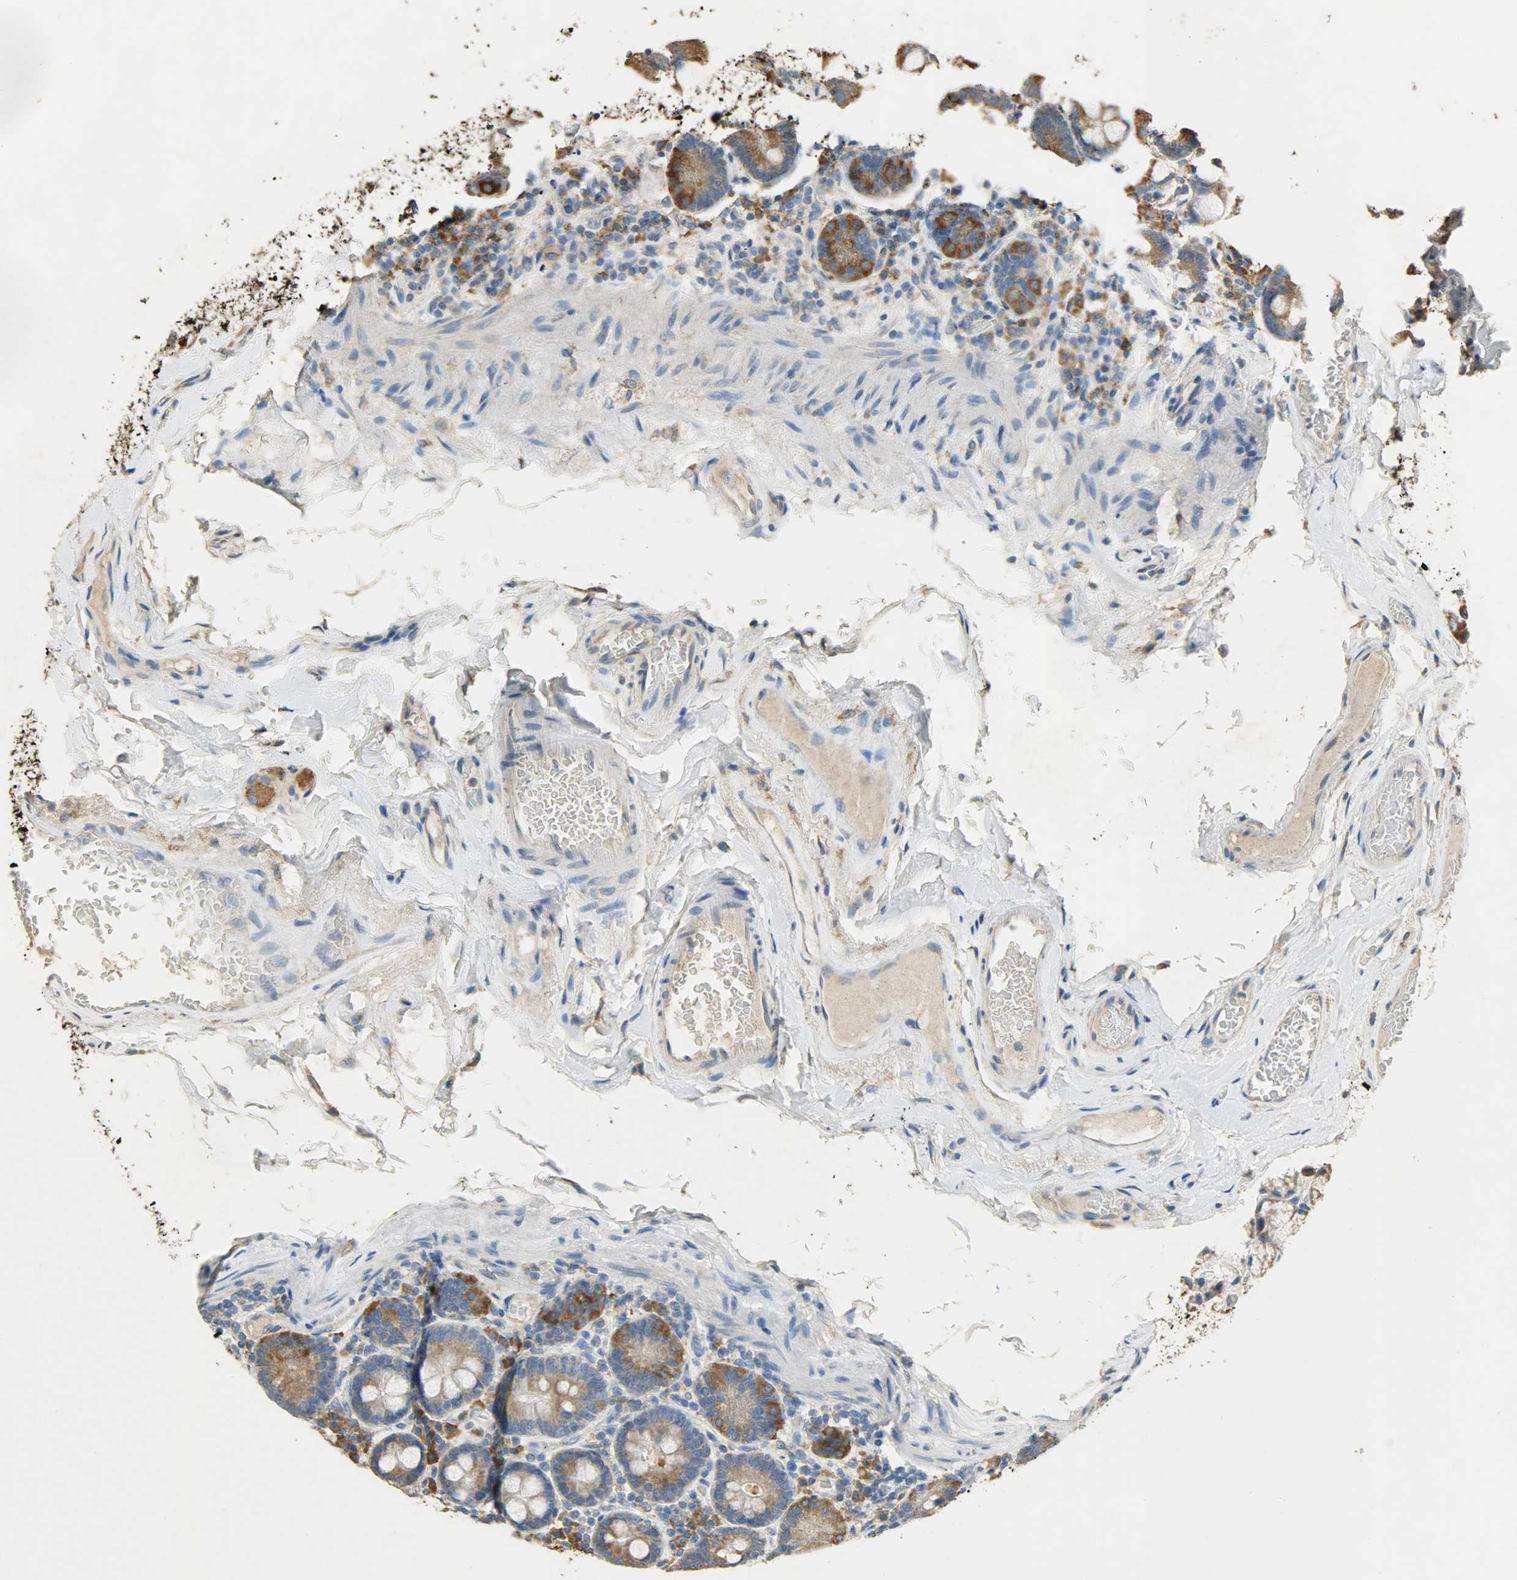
{"staining": {"intensity": "moderate", "quantity": ">75%", "location": "cytoplasmic/membranous"}, "tissue": "duodenum", "cell_type": "Glandular cells", "image_type": "normal", "snomed": [{"axis": "morphology", "description": "Normal tissue, NOS"}, {"axis": "topography", "description": "Duodenum"}], "caption": "Moderate cytoplasmic/membranous positivity for a protein is appreciated in approximately >75% of glandular cells of normal duodenum using immunohistochemistry.", "gene": "HSPA5", "patient": {"sex": "male", "age": 66}}